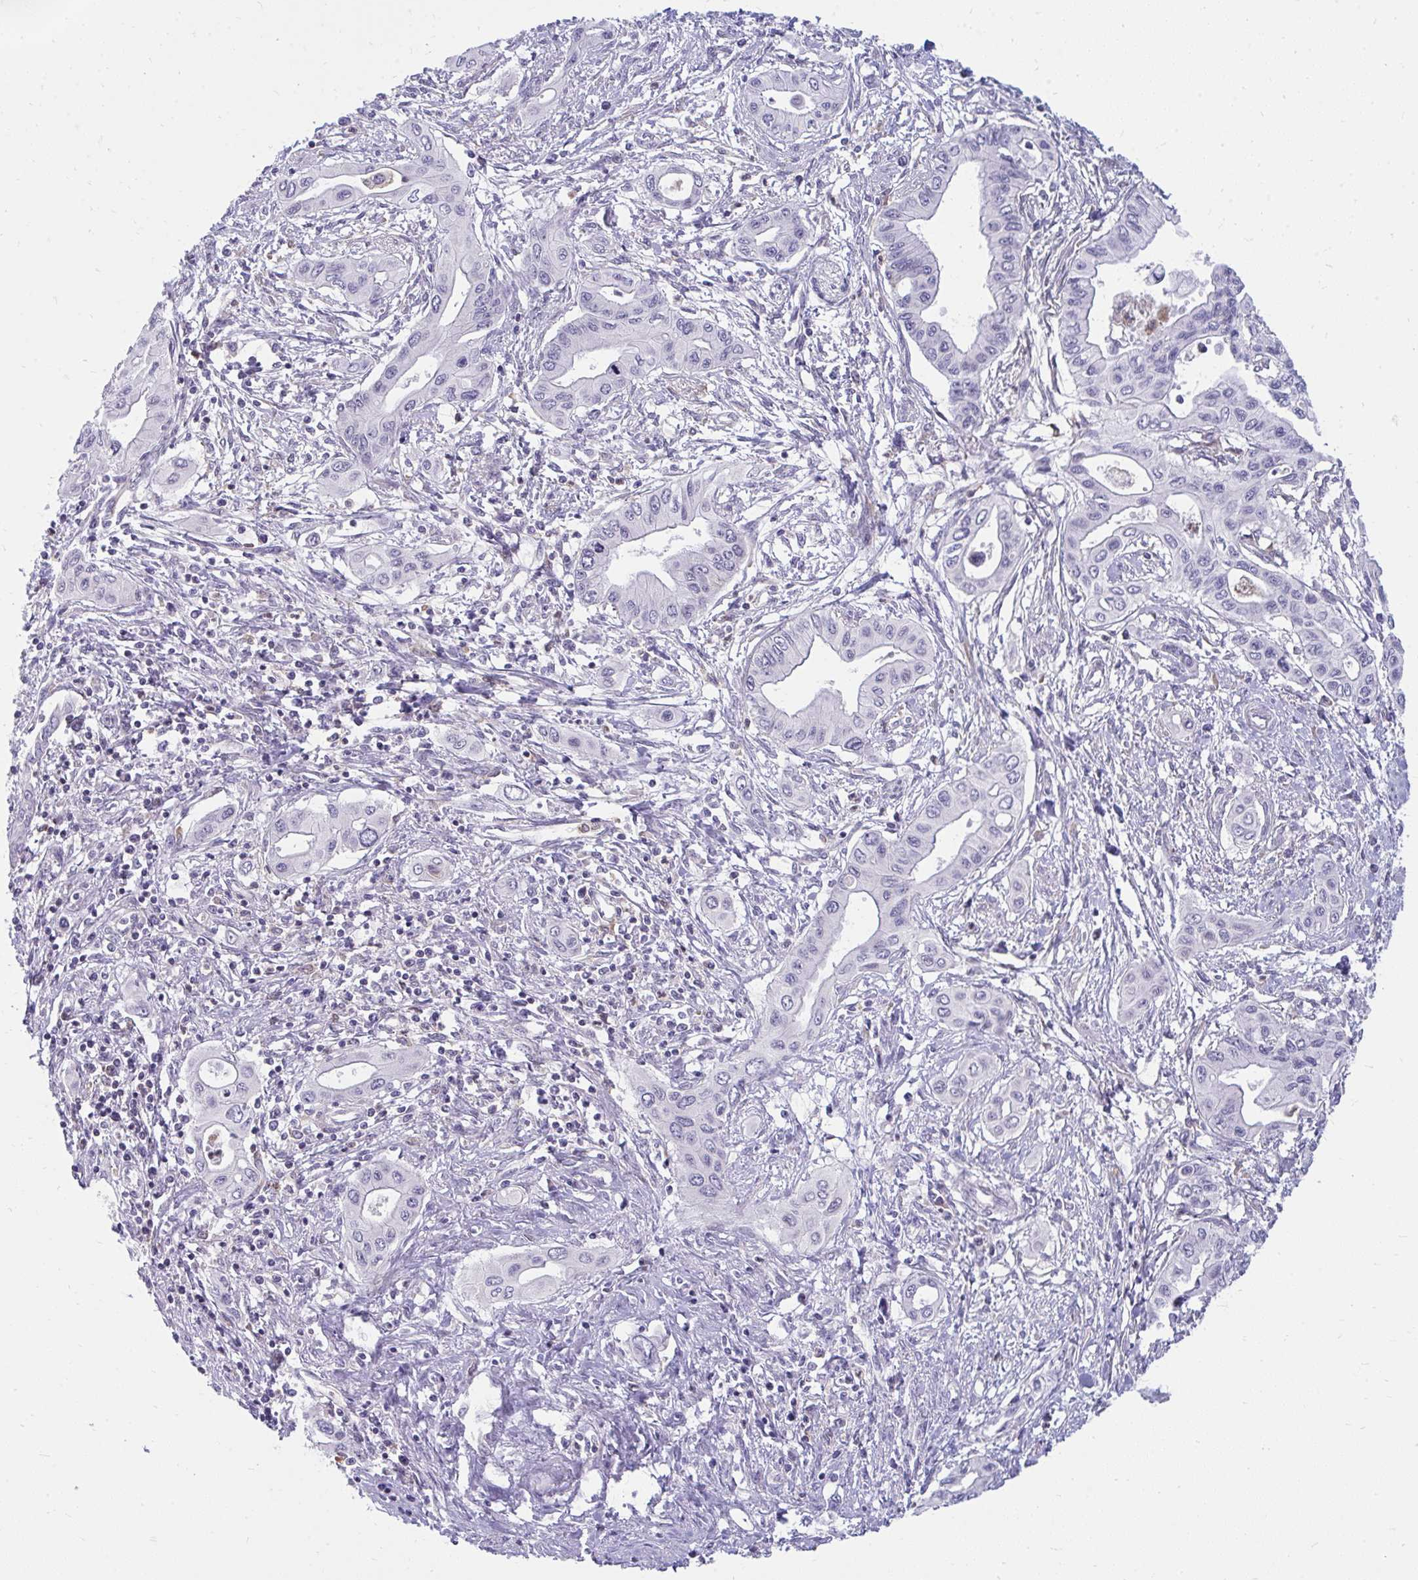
{"staining": {"intensity": "negative", "quantity": "none", "location": "none"}, "tissue": "pancreatic cancer", "cell_type": "Tumor cells", "image_type": "cancer", "snomed": [{"axis": "morphology", "description": "Adenocarcinoma, NOS"}, {"axis": "topography", "description": "Pancreas"}], "caption": "Tumor cells show no significant protein positivity in pancreatic adenocarcinoma.", "gene": "ASAP1", "patient": {"sex": "female", "age": 62}}